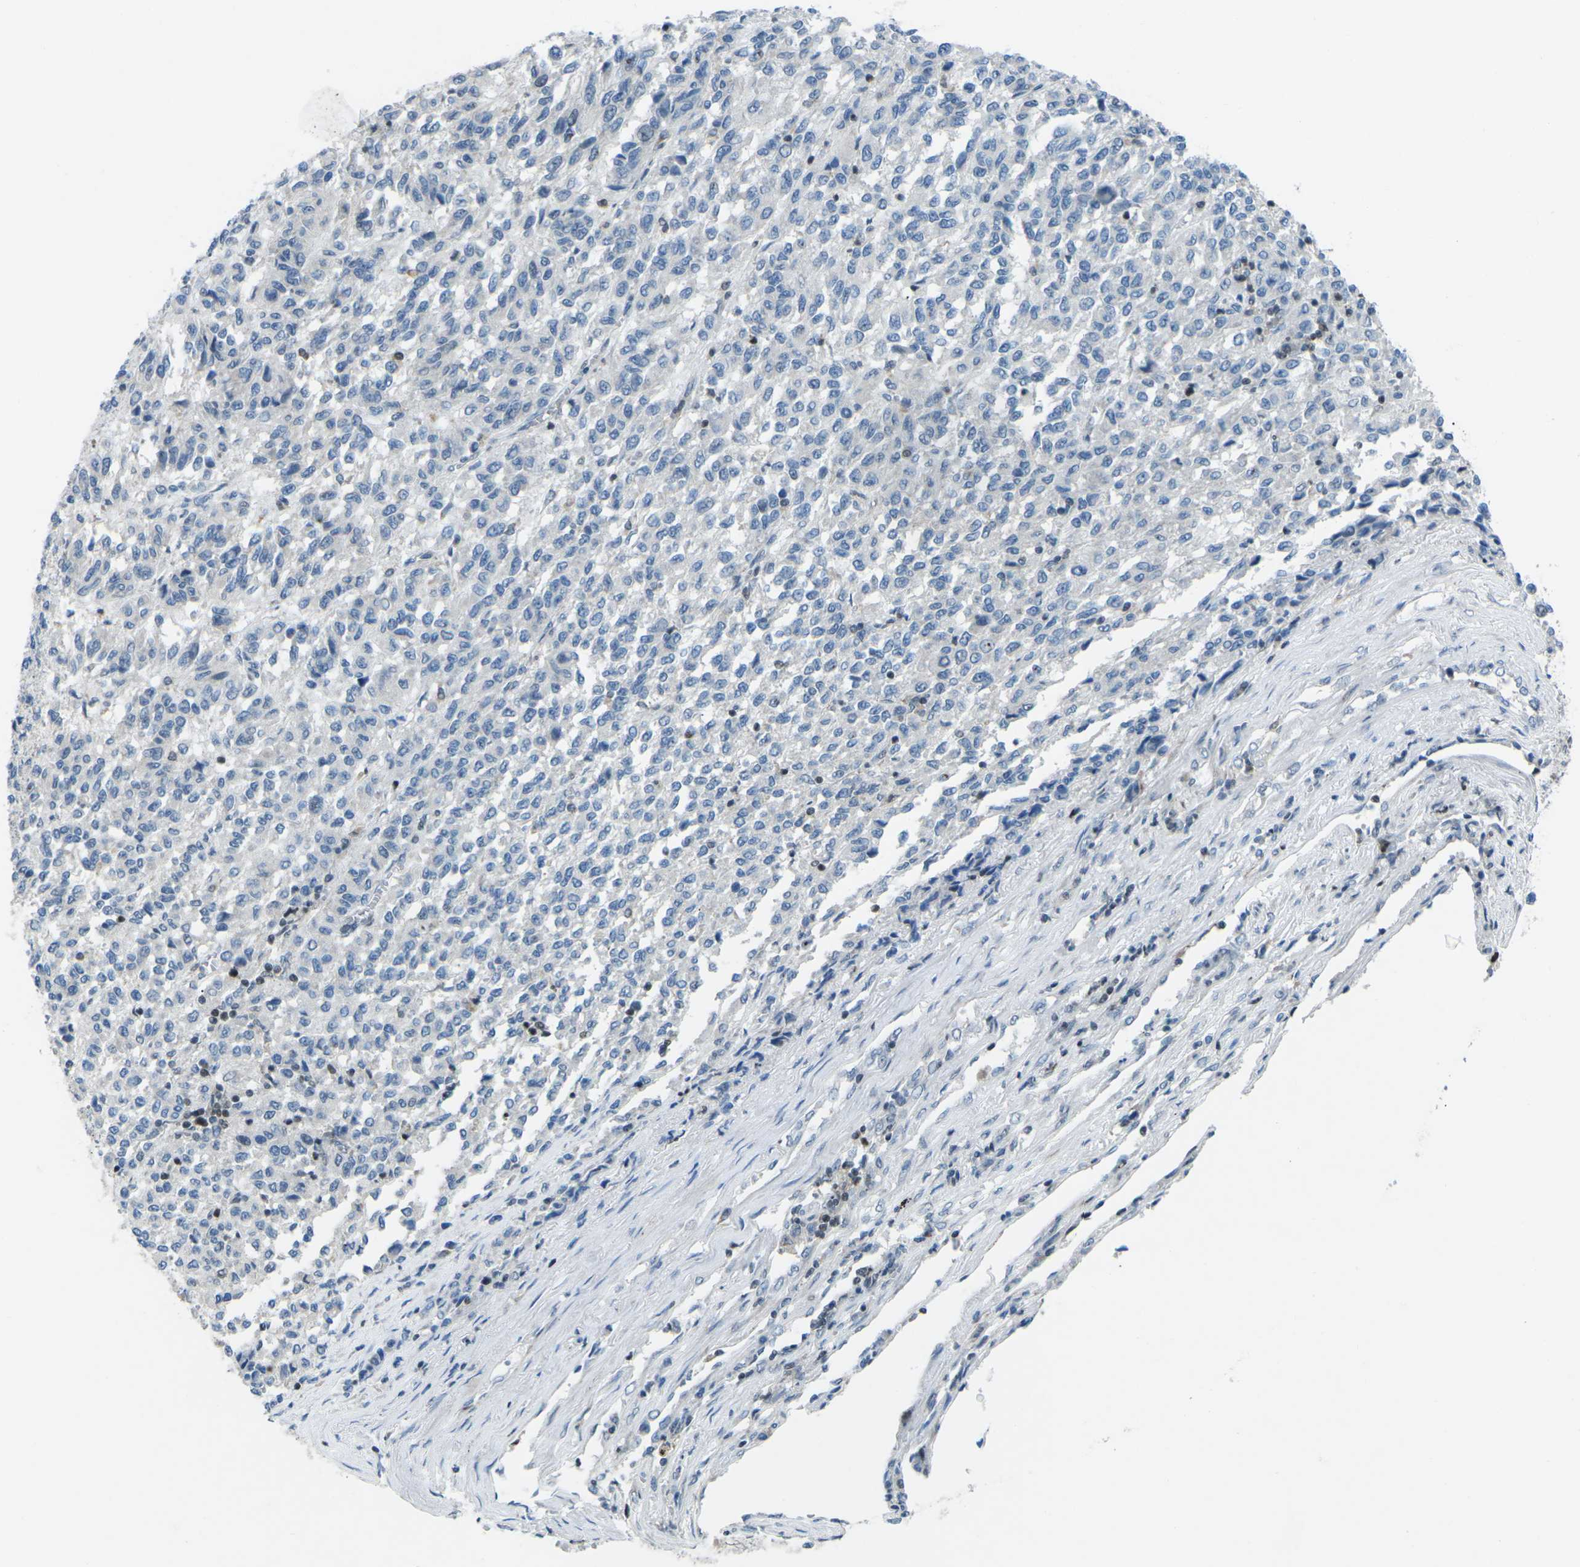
{"staining": {"intensity": "negative", "quantity": "none", "location": "none"}, "tissue": "melanoma", "cell_type": "Tumor cells", "image_type": "cancer", "snomed": [{"axis": "morphology", "description": "Malignant melanoma, Metastatic site"}, {"axis": "topography", "description": "Lung"}], "caption": "The photomicrograph shows no staining of tumor cells in malignant melanoma (metastatic site). (IHC, brightfield microscopy, high magnification).", "gene": "MBNL1", "patient": {"sex": "male", "age": 64}}